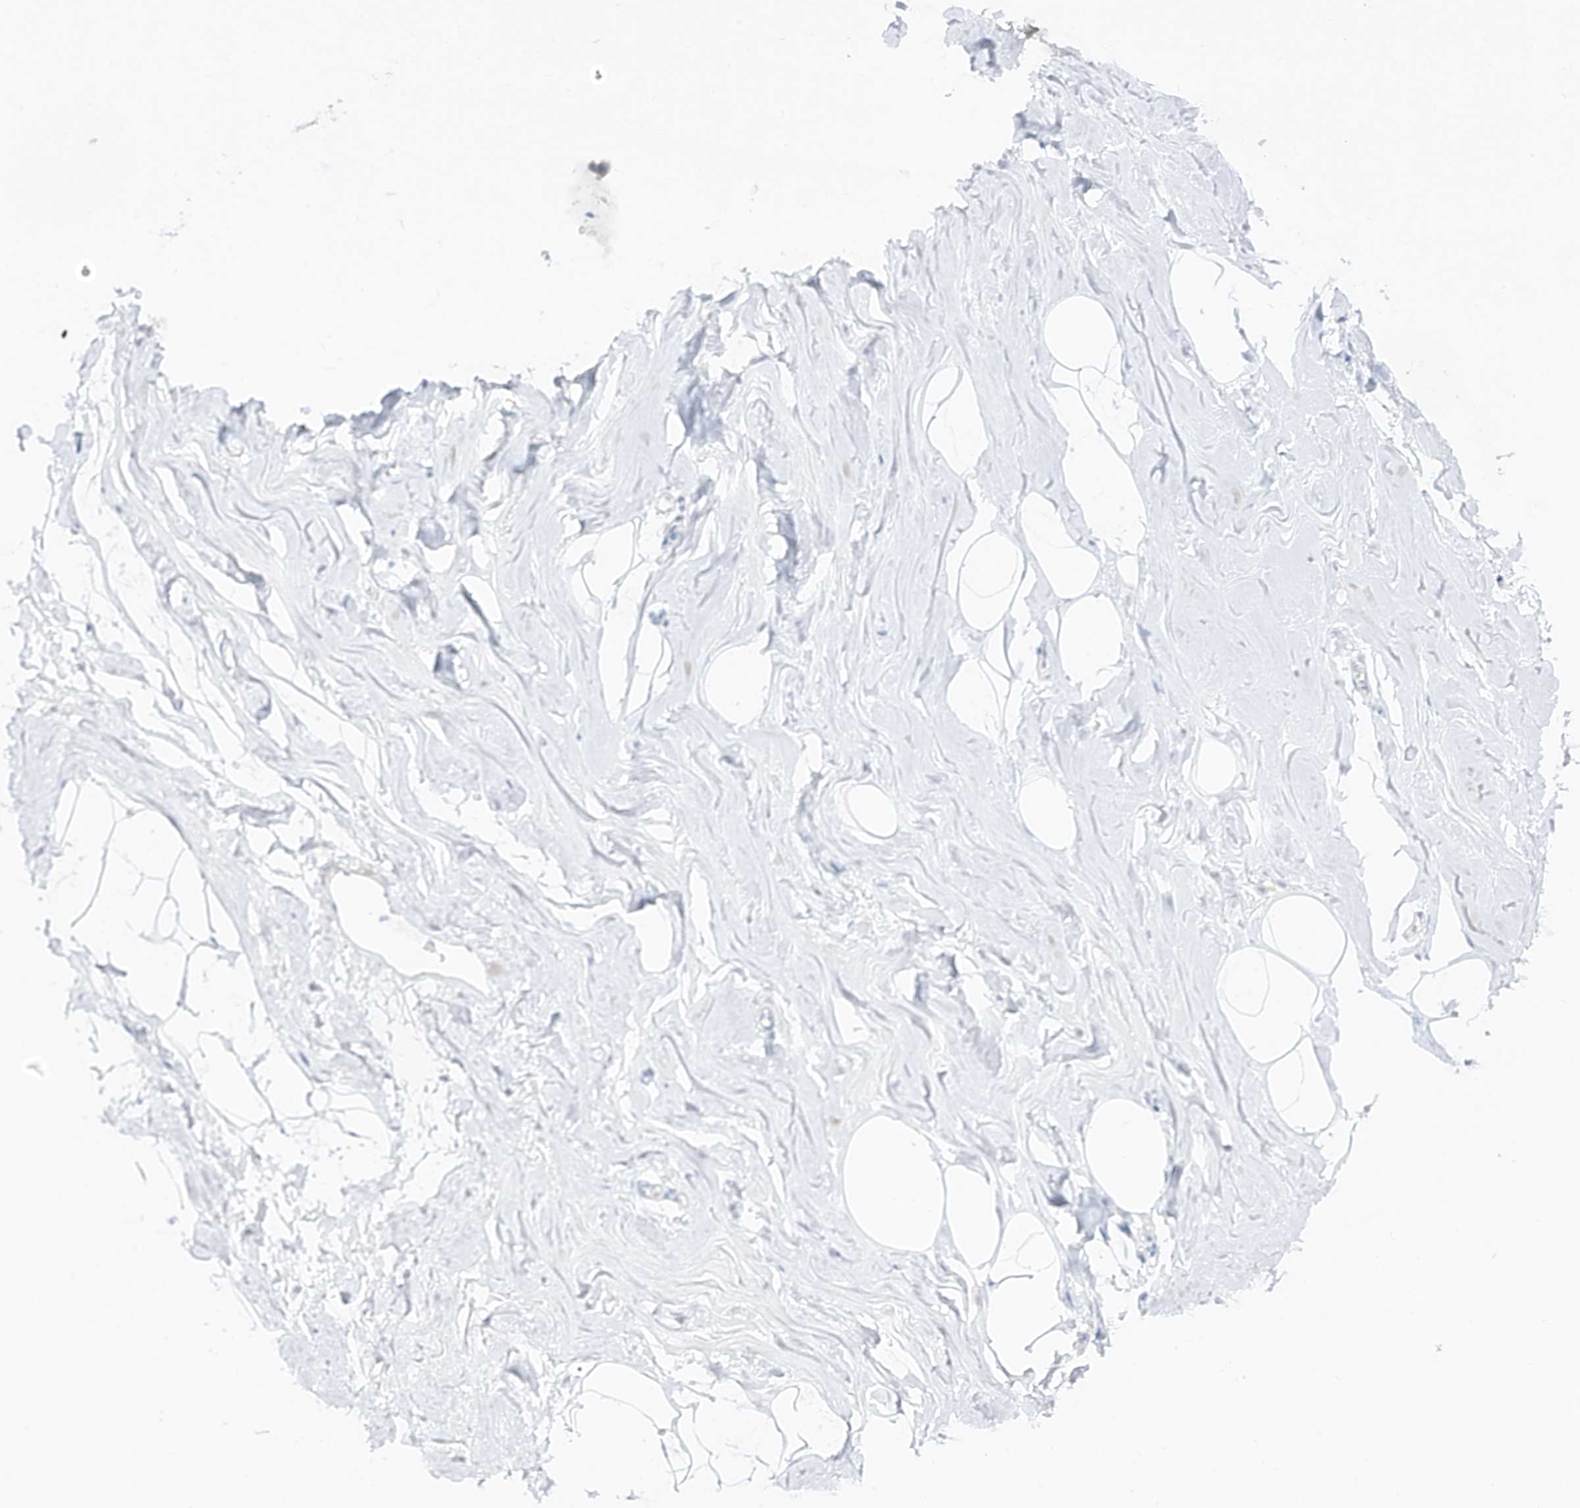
{"staining": {"intensity": "negative", "quantity": "none", "location": "none"}, "tissue": "adipose tissue", "cell_type": "Adipocytes", "image_type": "normal", "snomed": [{"axis": "morphology", "description": "Normal tissue, NOS"}, {"axis": "morphology", "description": "Fibrosis, NOS"}, {"axis": "topography", "description": "Breast"}, {"axis": "topography", "description": "Adipose tissue"}], "caption": "This is an IHC histopathology image of benign adipose tissue. There is no expression in adipocytes.", "gene": "DMKN", "patient": {"sex": "female", "age": 39}}